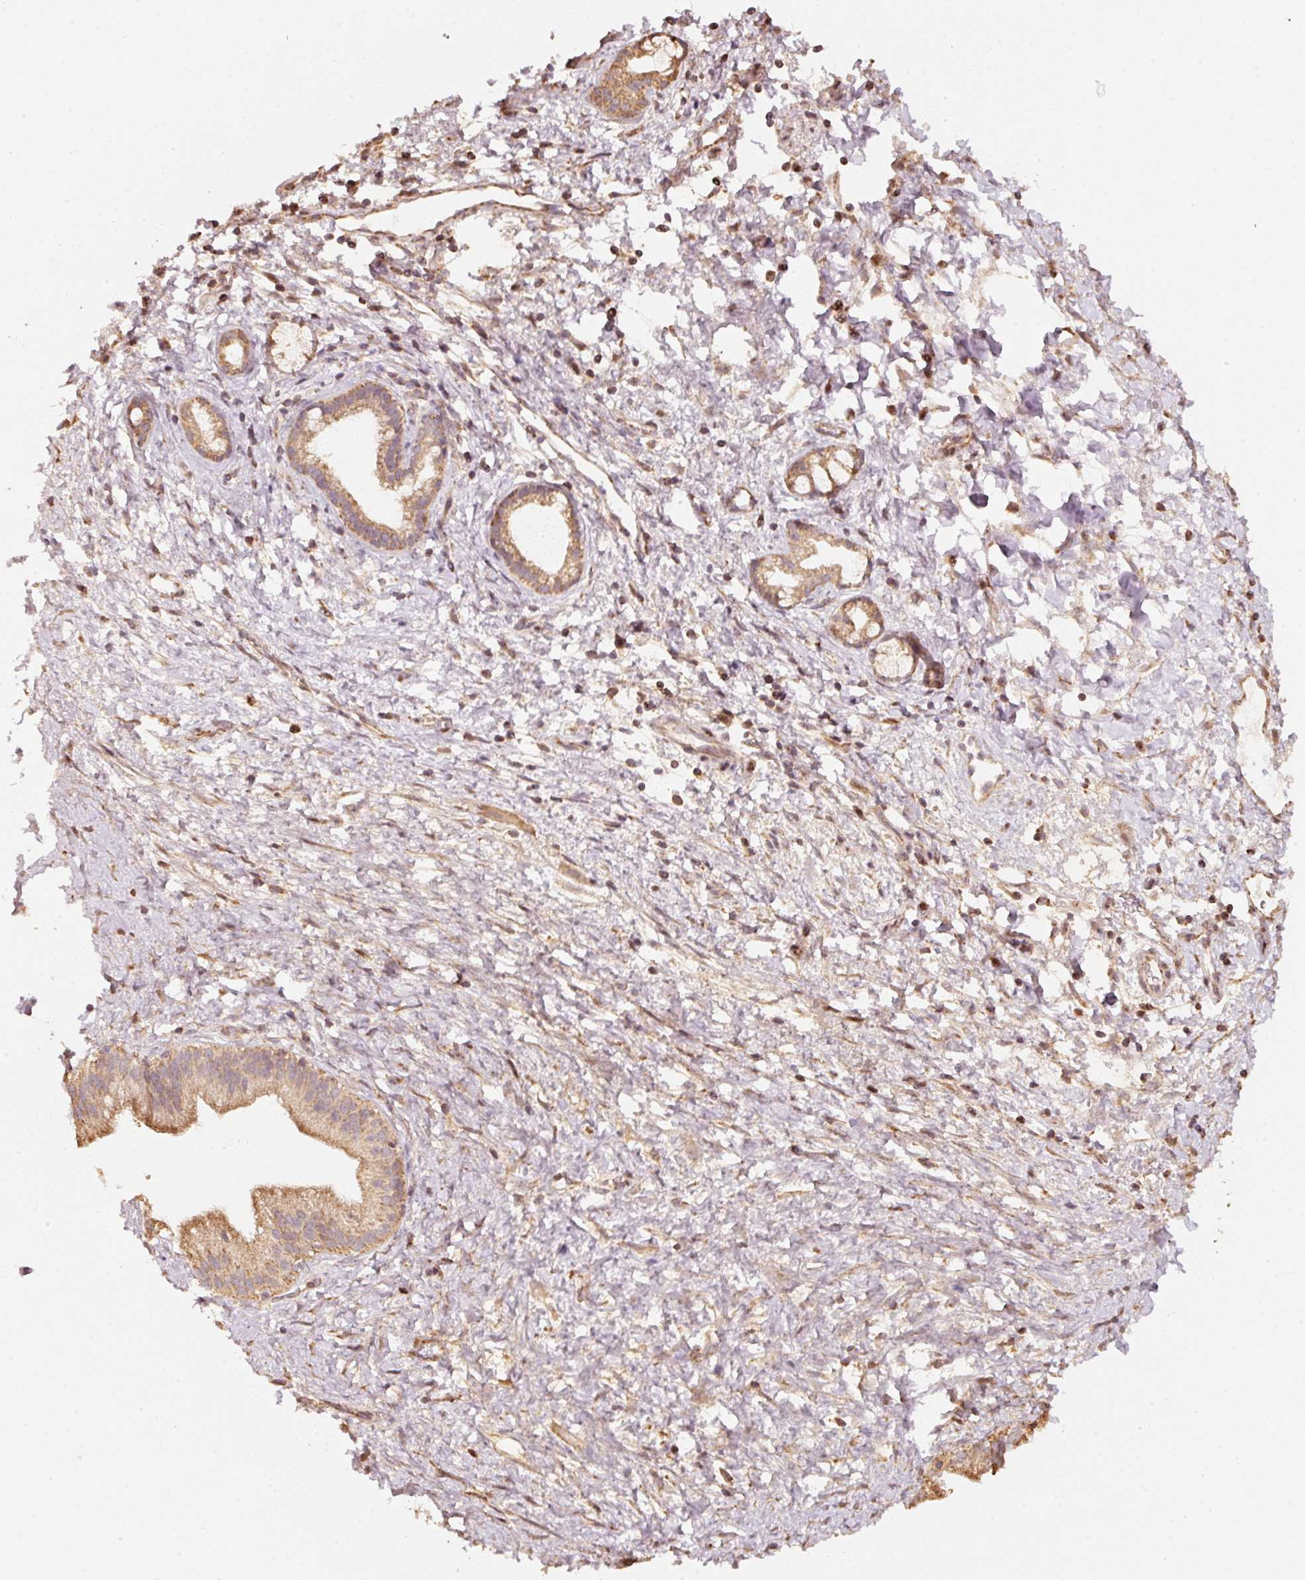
{"staining": {"intensity": "moderate", "quantity": ">75%", "location": "cytoplasmic/membranous"}, "tissue": "pancreatic cancer", "cell_type": "Tumor cells", "image_type": "cancer", "snomed": [{"axis": "morphology", "description": "Adenocarcinoma, NOS"}, {"axis": "topography", "description": "Pancreas"}], "caption": "Immunohistochemistry histopathology image of neoplastic tissue: human pancreatic cancer (adenocarcinoma) stained using immunohistochemistry (IHC) demonstrates medium levels of moderate protein expression localized specifically in the cytoplasmic/membranous of tumor cells, appearing as a cytoplasmic/membranous brown color.", "gene": "RAB35", "patient": {"sex": "male", "age": 68}}